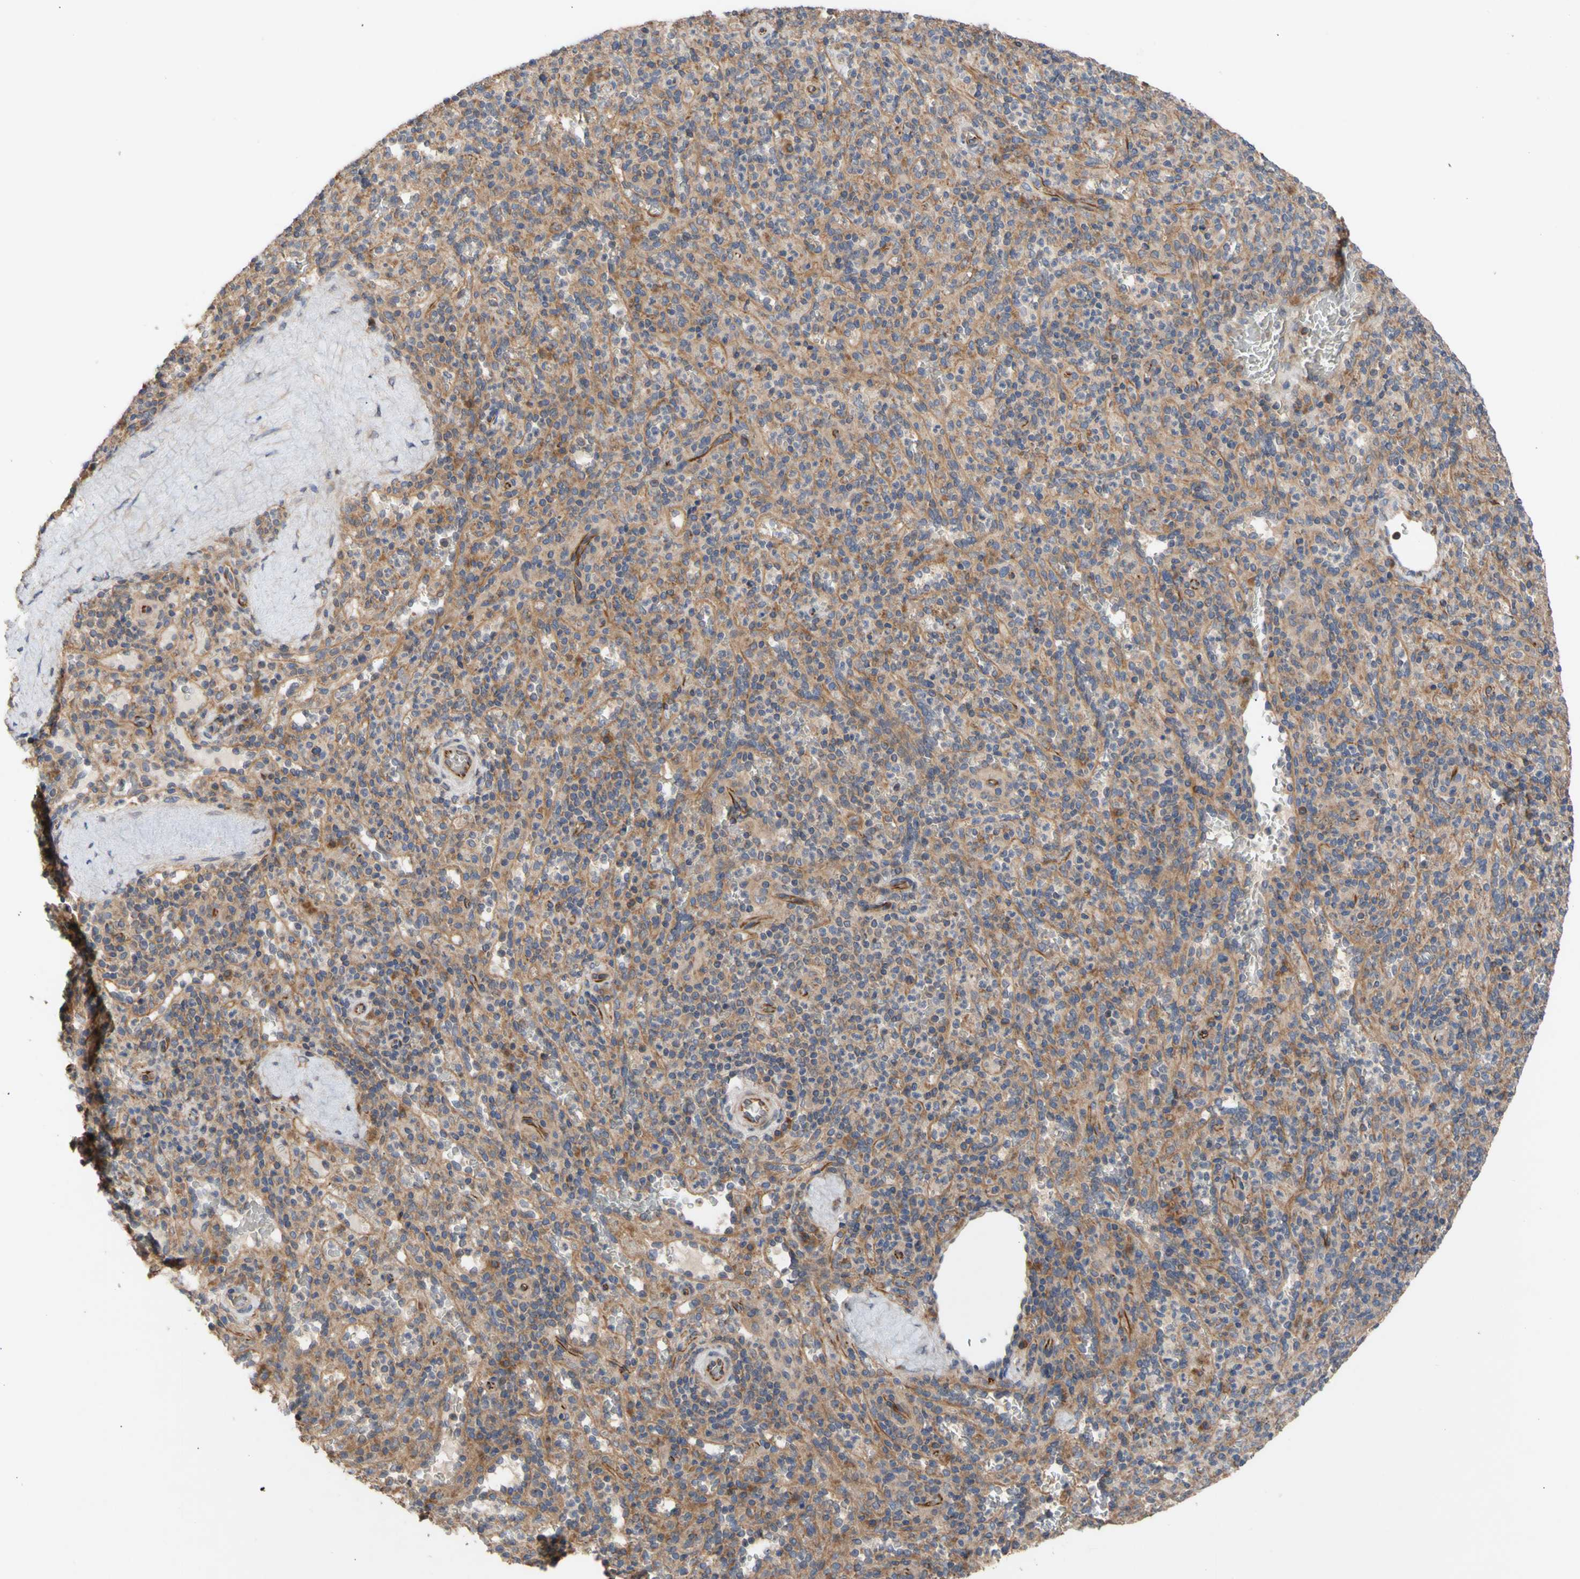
{"staining": {"intensity": "weak", "quantity": "<25%", "location": "cytoplasmic/membranous"}, "tissue": "spleen", "cell_type": "Cells in red pulp", "image_type": "normal", "snomed": [{"axis": "morphology", "description": "Normal tissue, NOS"}, {"axis": "topography", "description": "Spleen"}], "caption": "A micrograph of spleen stained for a protein displays no brown staining in cells in red pulp. (DAB immunohistochemistry (IHC) with hematoxylin counter stain).", "gene": "EIF2S3", "patient": {"sex": "male", "age": 36}}